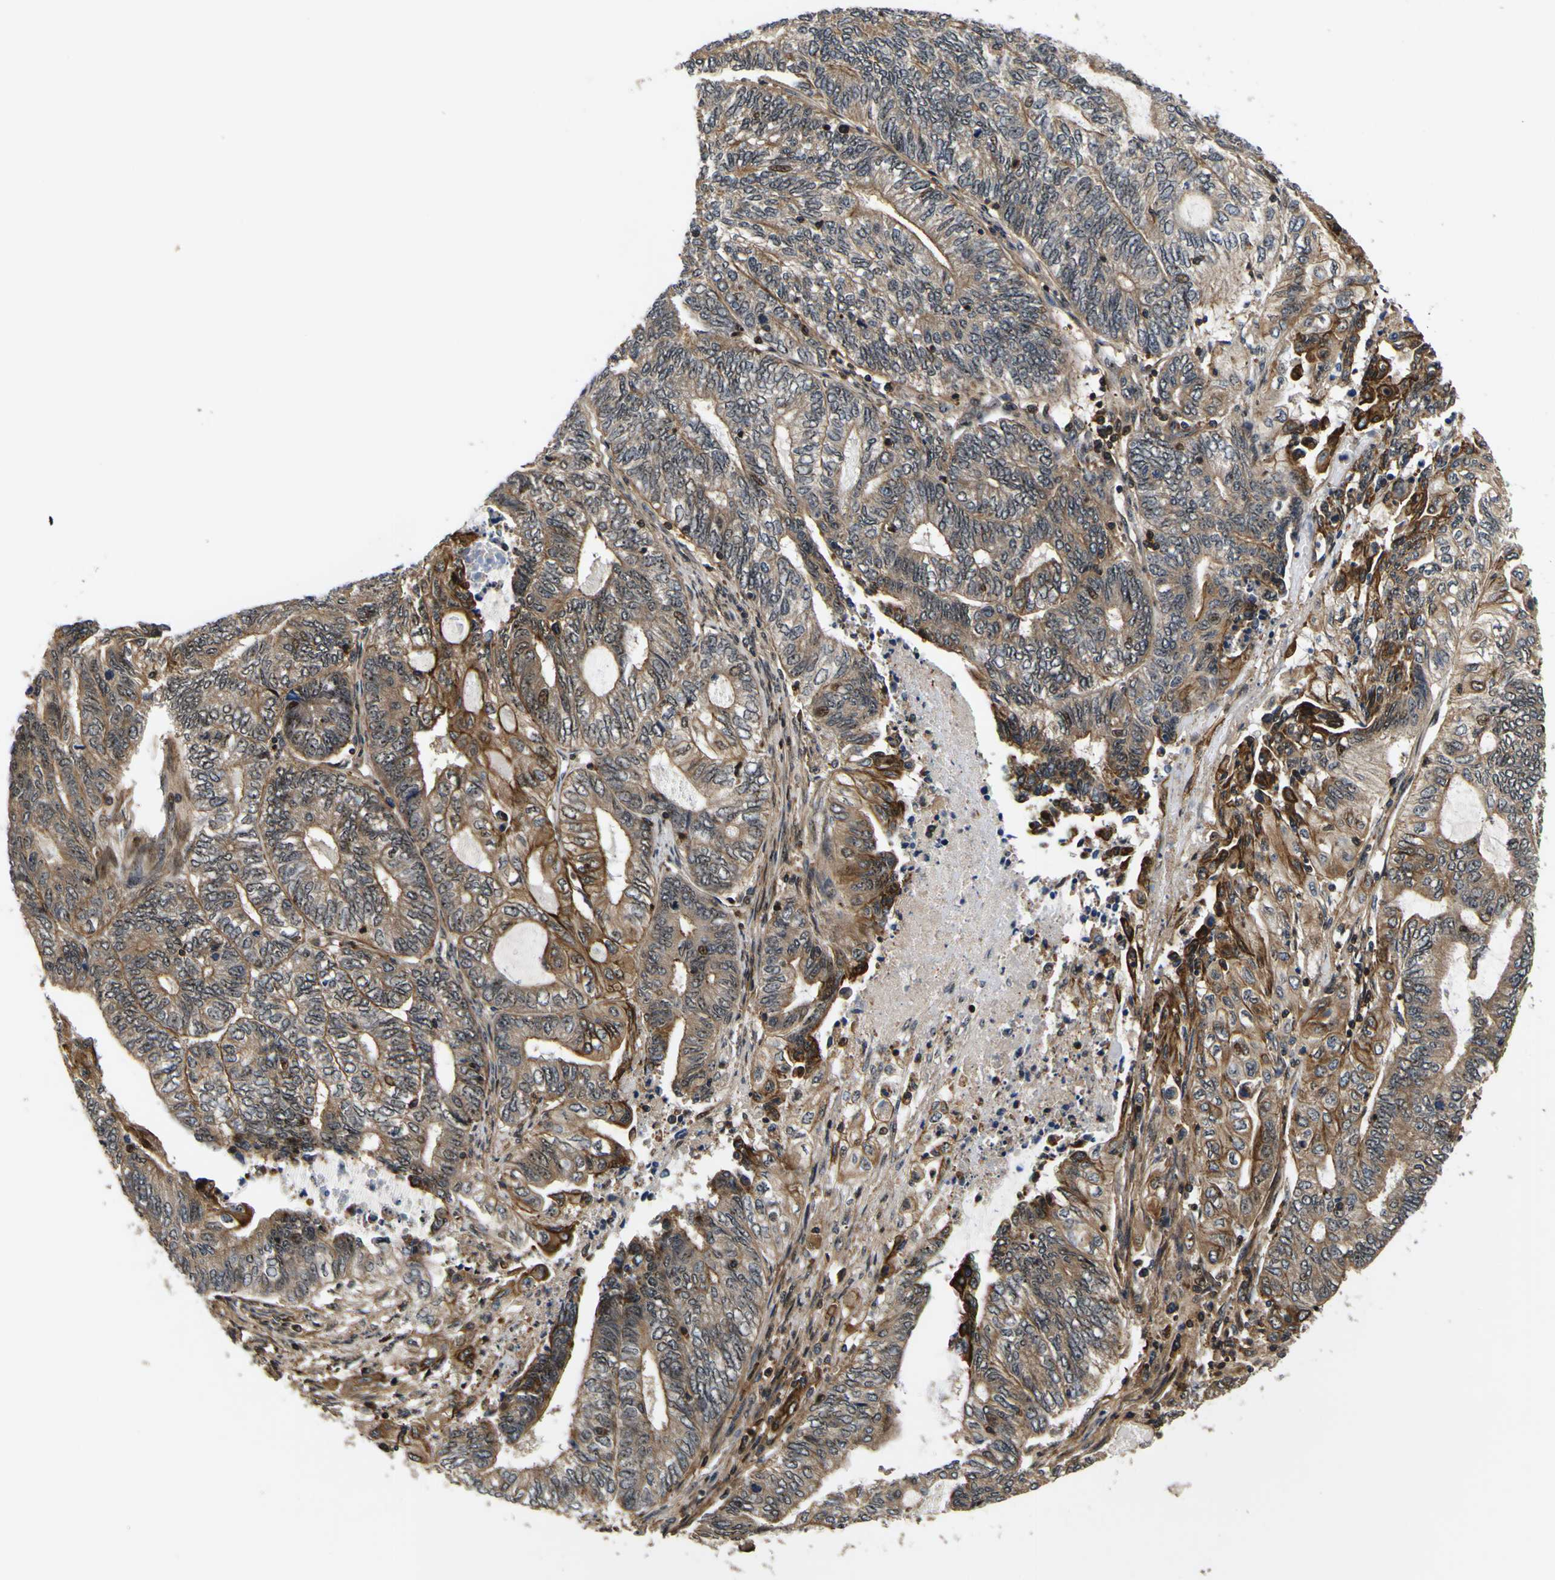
{"staining": {"intensity": "moderate", "quantity": ">75%", "location": "cytoplasmic/membranous"}, "tissue": "endometrial cancer", "cell_type": "Tumor cells", "image_type": "cancer", "snomed": [{"axis": "morphology", "description": "Adenocarcinoma, NOS"}, {"axis": "topography", "description": "Uterus"}, {"axis": "topography", "description": "Endometrium"}], "caption": "A photomicrograph of human endometrial adenocarcinoma stained for a protein exhibits moderate cytoplasmic/membranous brown staining in tumor cells.", "gene": "LRP4", "patient": {"sex": "female", "age": 70}}